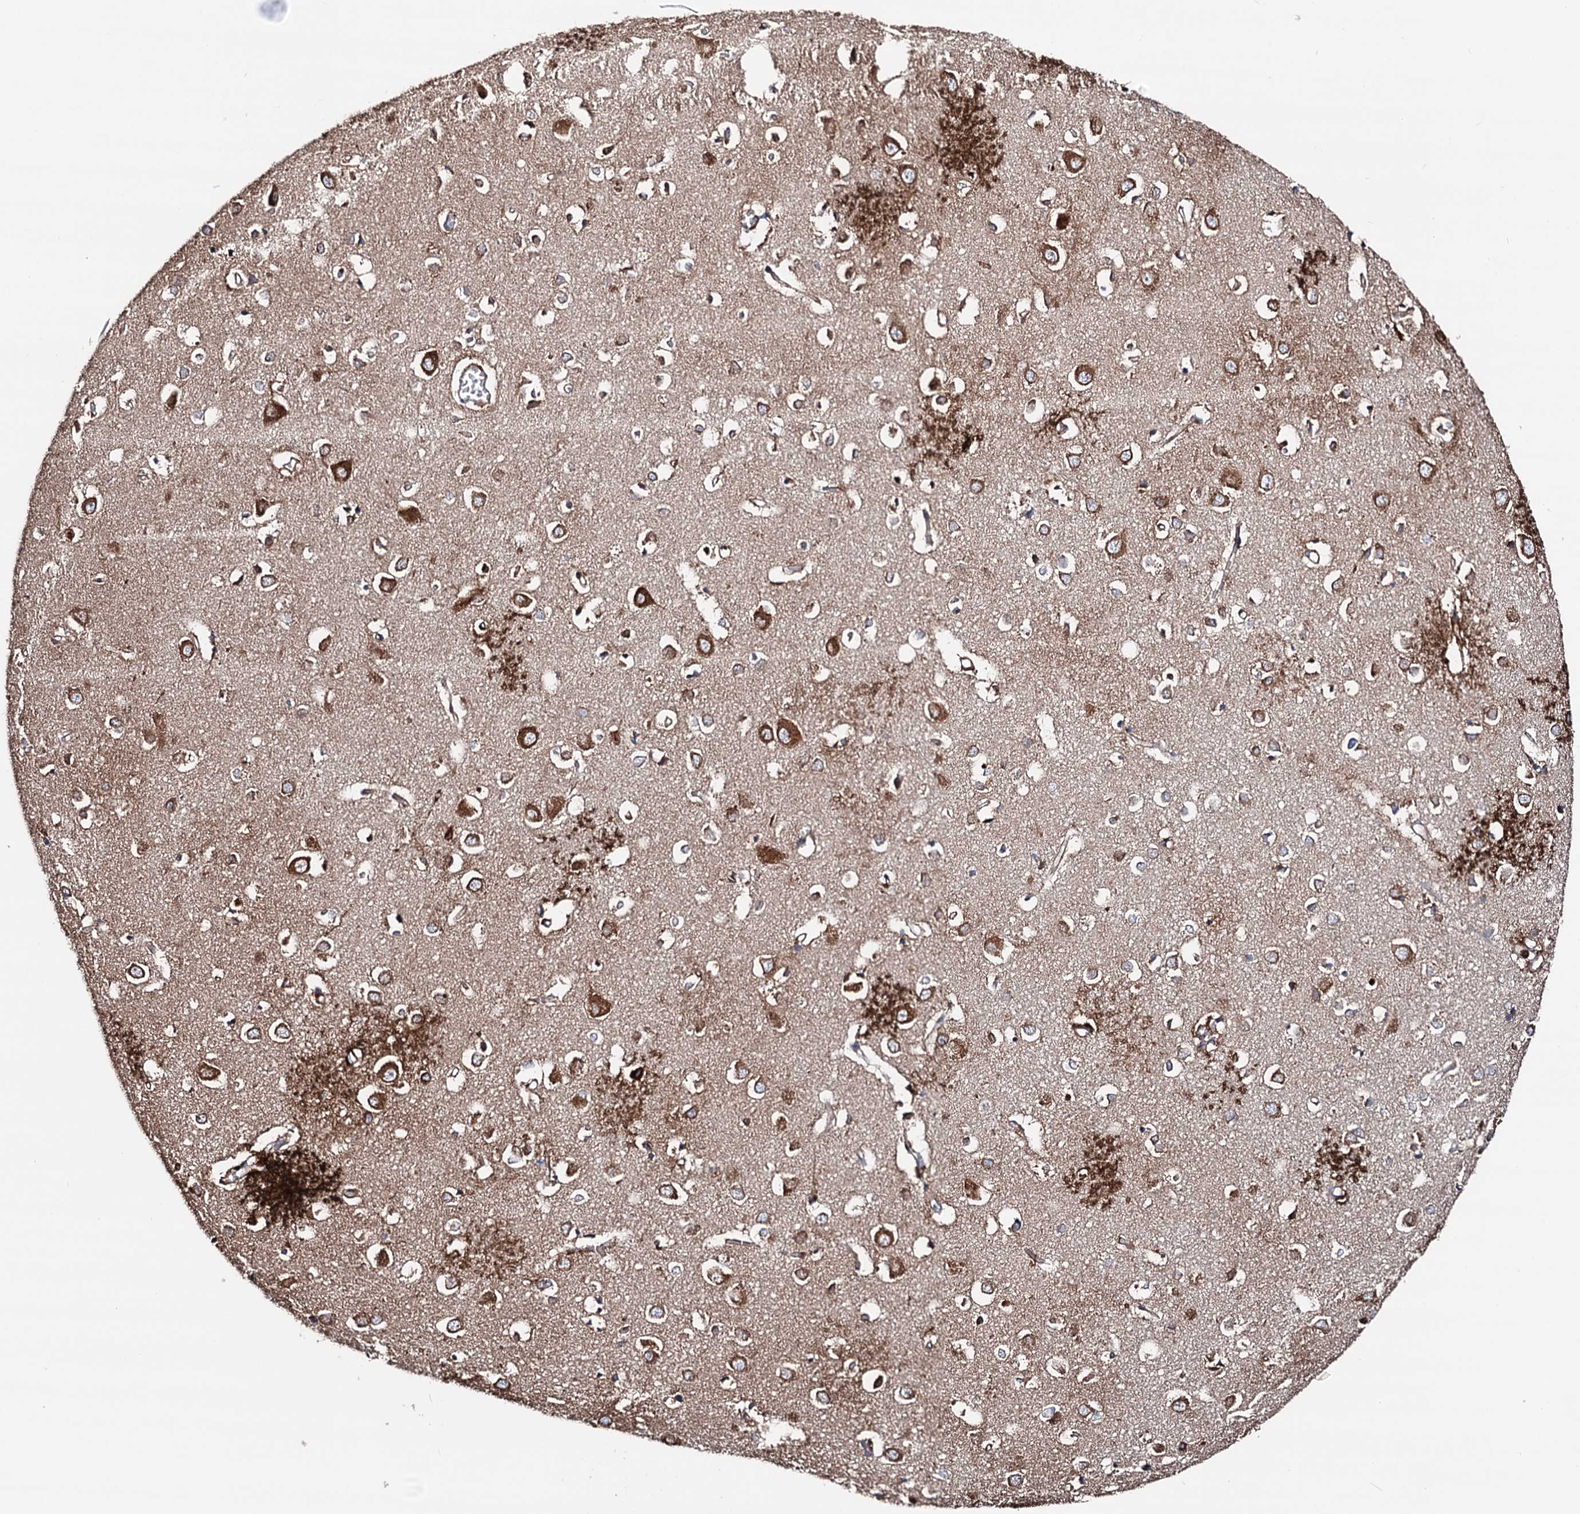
{"staining": {"intensity": "strong", "quantity": "25%-75%", "location": "cytoplasmic/membranous"}, "tissue": "cerebral cortex", "cell_type": "Endothelial cells", "image_type": "normal", "snomed": [{"axis": "morphology", "description": "Normal tissue, NOS"}, {"axis": "topography", "description": "Cerebral cortex"}], "caption": "This micrograph demonstrates unremarkable cerebral cortex stained with immunohistochemistry (IHC) to label a protein in brown. The cytoplasmic/membranous of endothelial cells show strong positivity for the protein. Nuclei are counter-stained blue.", "gene": "ERP29", "patient": {"sex": "female", "age": 64}}